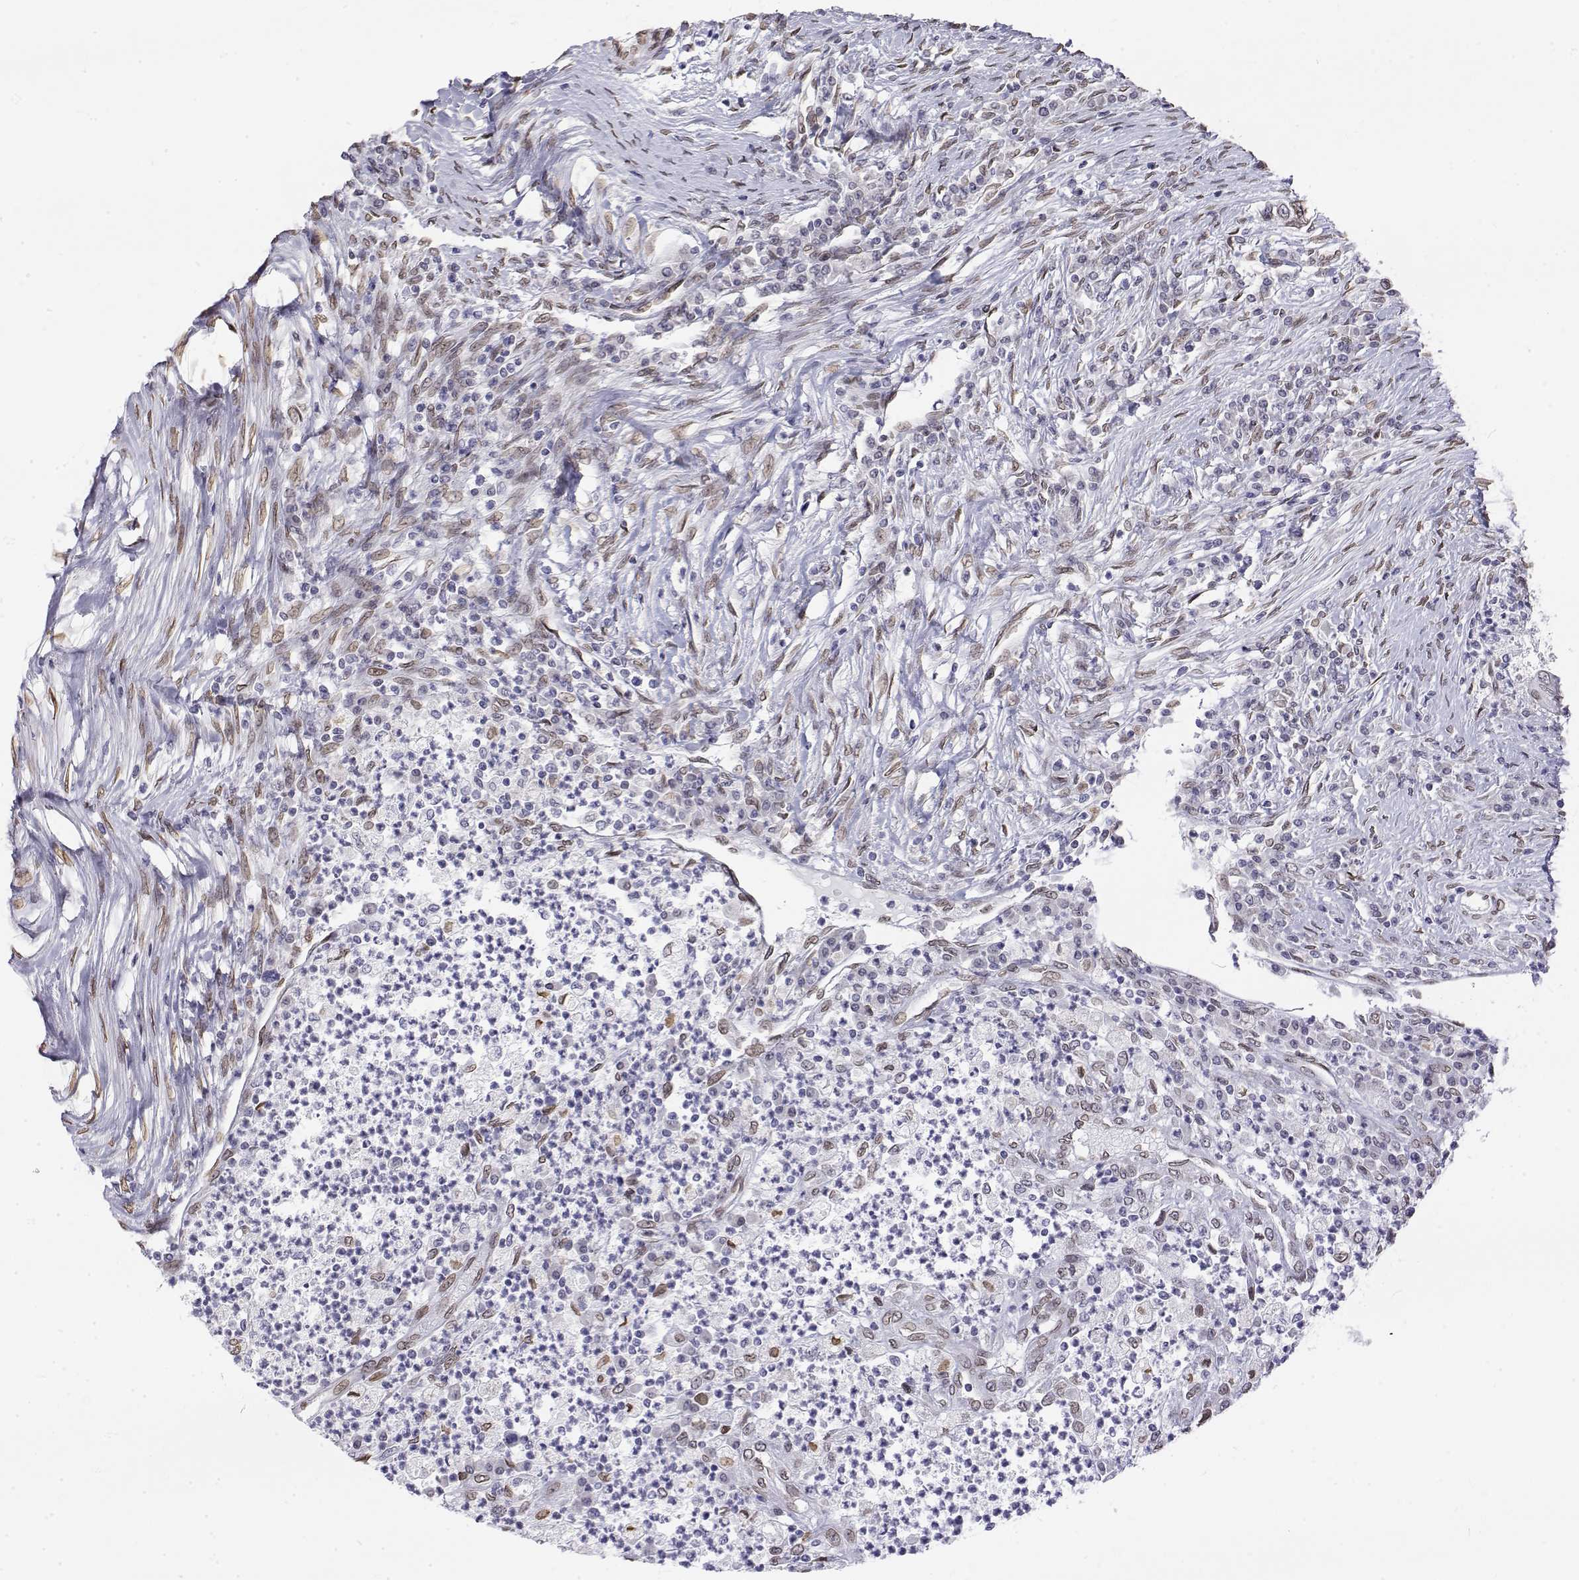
{"staining": {"intensity": "weak", "quantity": "<25%", "location": "nuclear"}, "tissue": "colorectal cancer", "cell_type": "Tumor cells", "image_type": "cancer", "snomed": [{"axis": "morphology", "description": "Adenocarcinoma, NOS"}, {"axis": "topography", "description": "Colon"}], "caption": "DAB immunohistochemical staining of colorectal cancer (adenocarcinoma) shows no significant expression in tumor cells.", "gene": "ZNF532", "patient": {"sex": "female", "age": 67}}